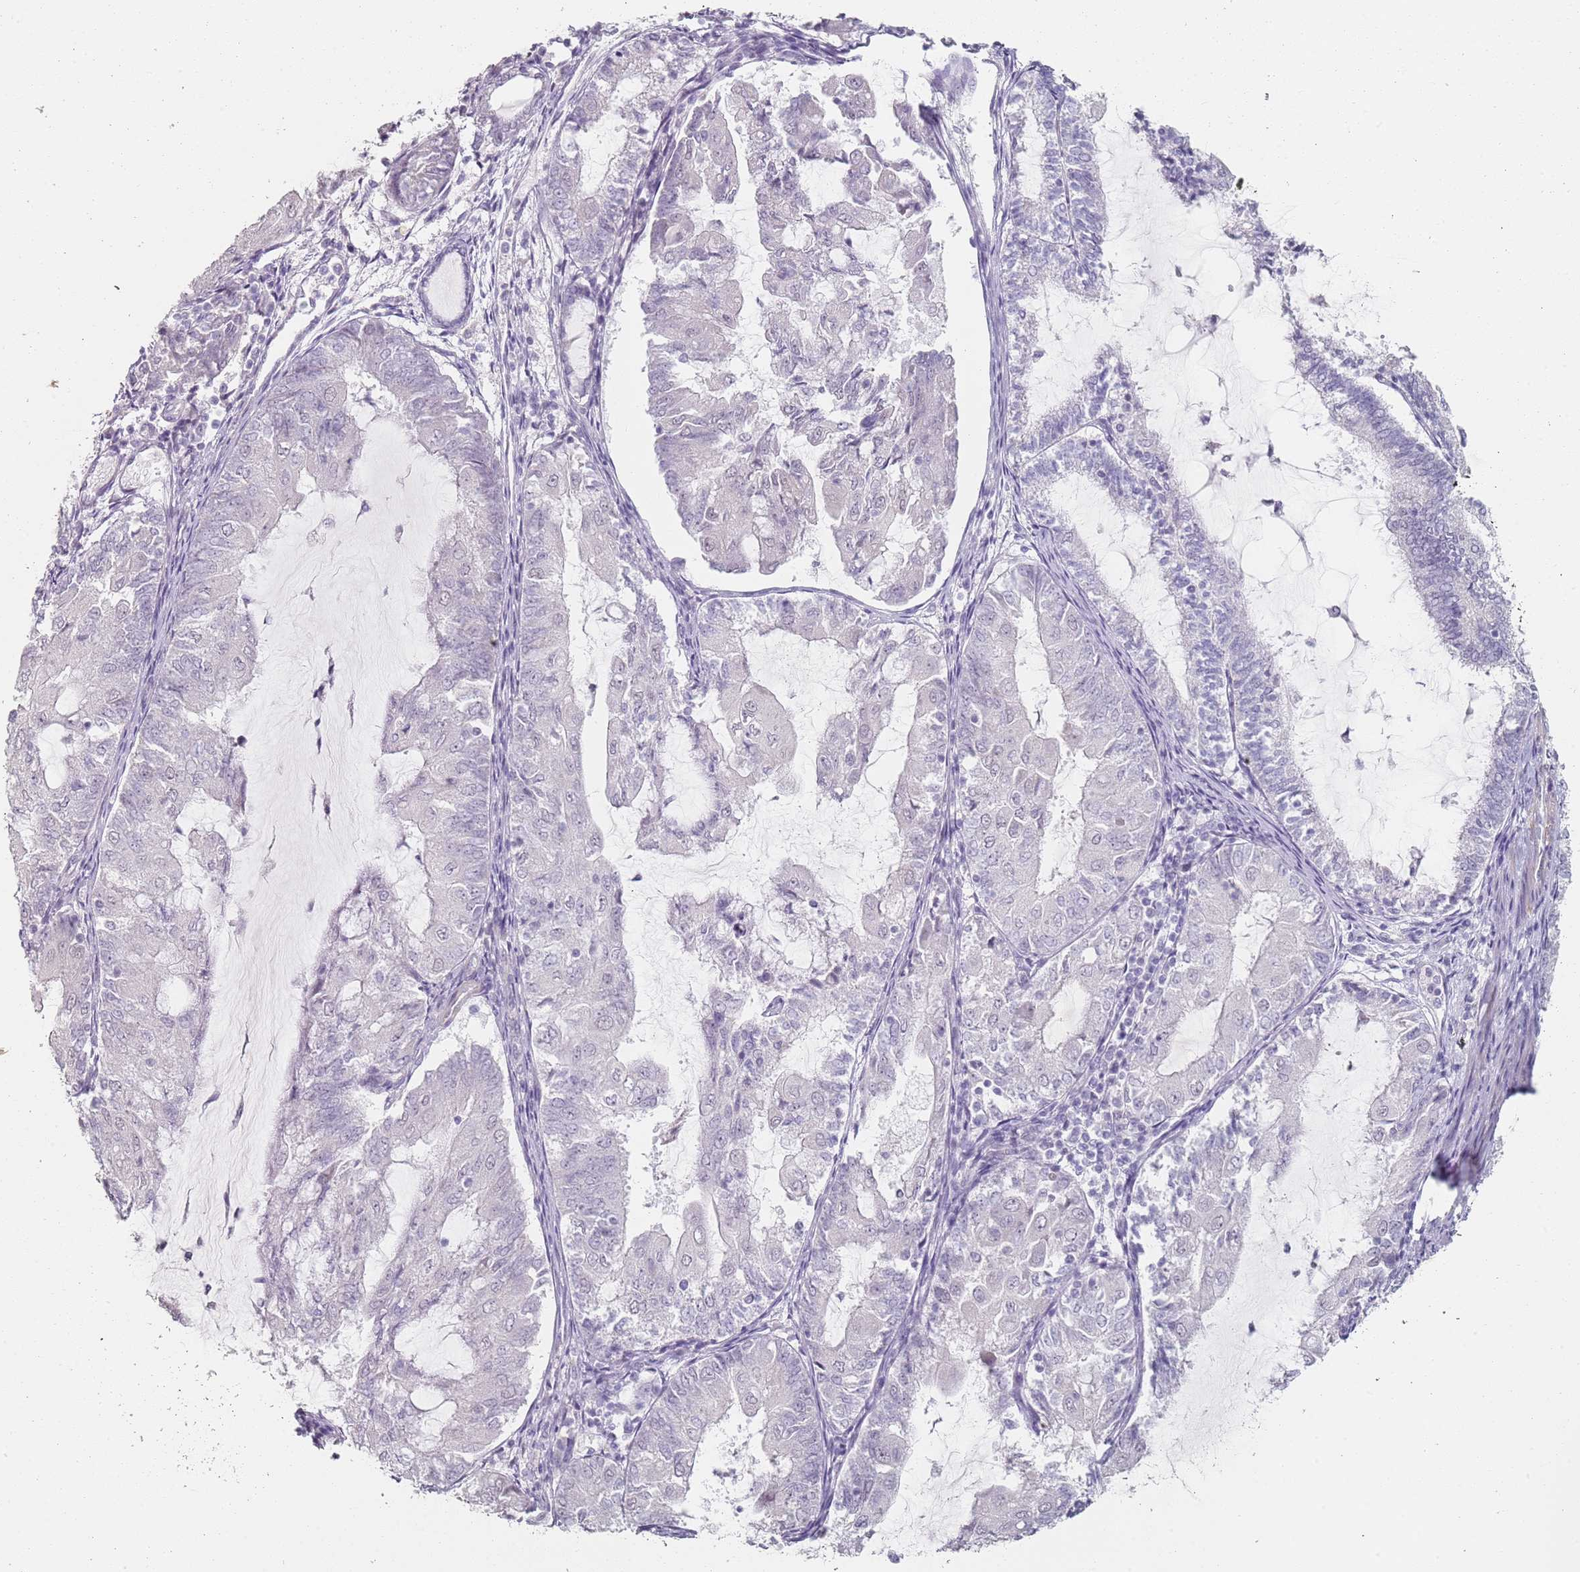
{"staining": {"intensity": "negative", "quantity": "none", "location": "none"}, "tissue": "endometrial cancer", "cell_type": "Tumor cells", "image_type": "cancer", "snomed": [{"axis": "morphology", "description": "Adenocarcinoma, NOS"}, {"axis": "topography", "description": "Endometrium"}], "caption": "Immunohistochemistry of human endometrial cancer demonstrates no staining in tumor cells.", "gene": "DNAH11", "patient": {"sex": "female", "age": 81}}